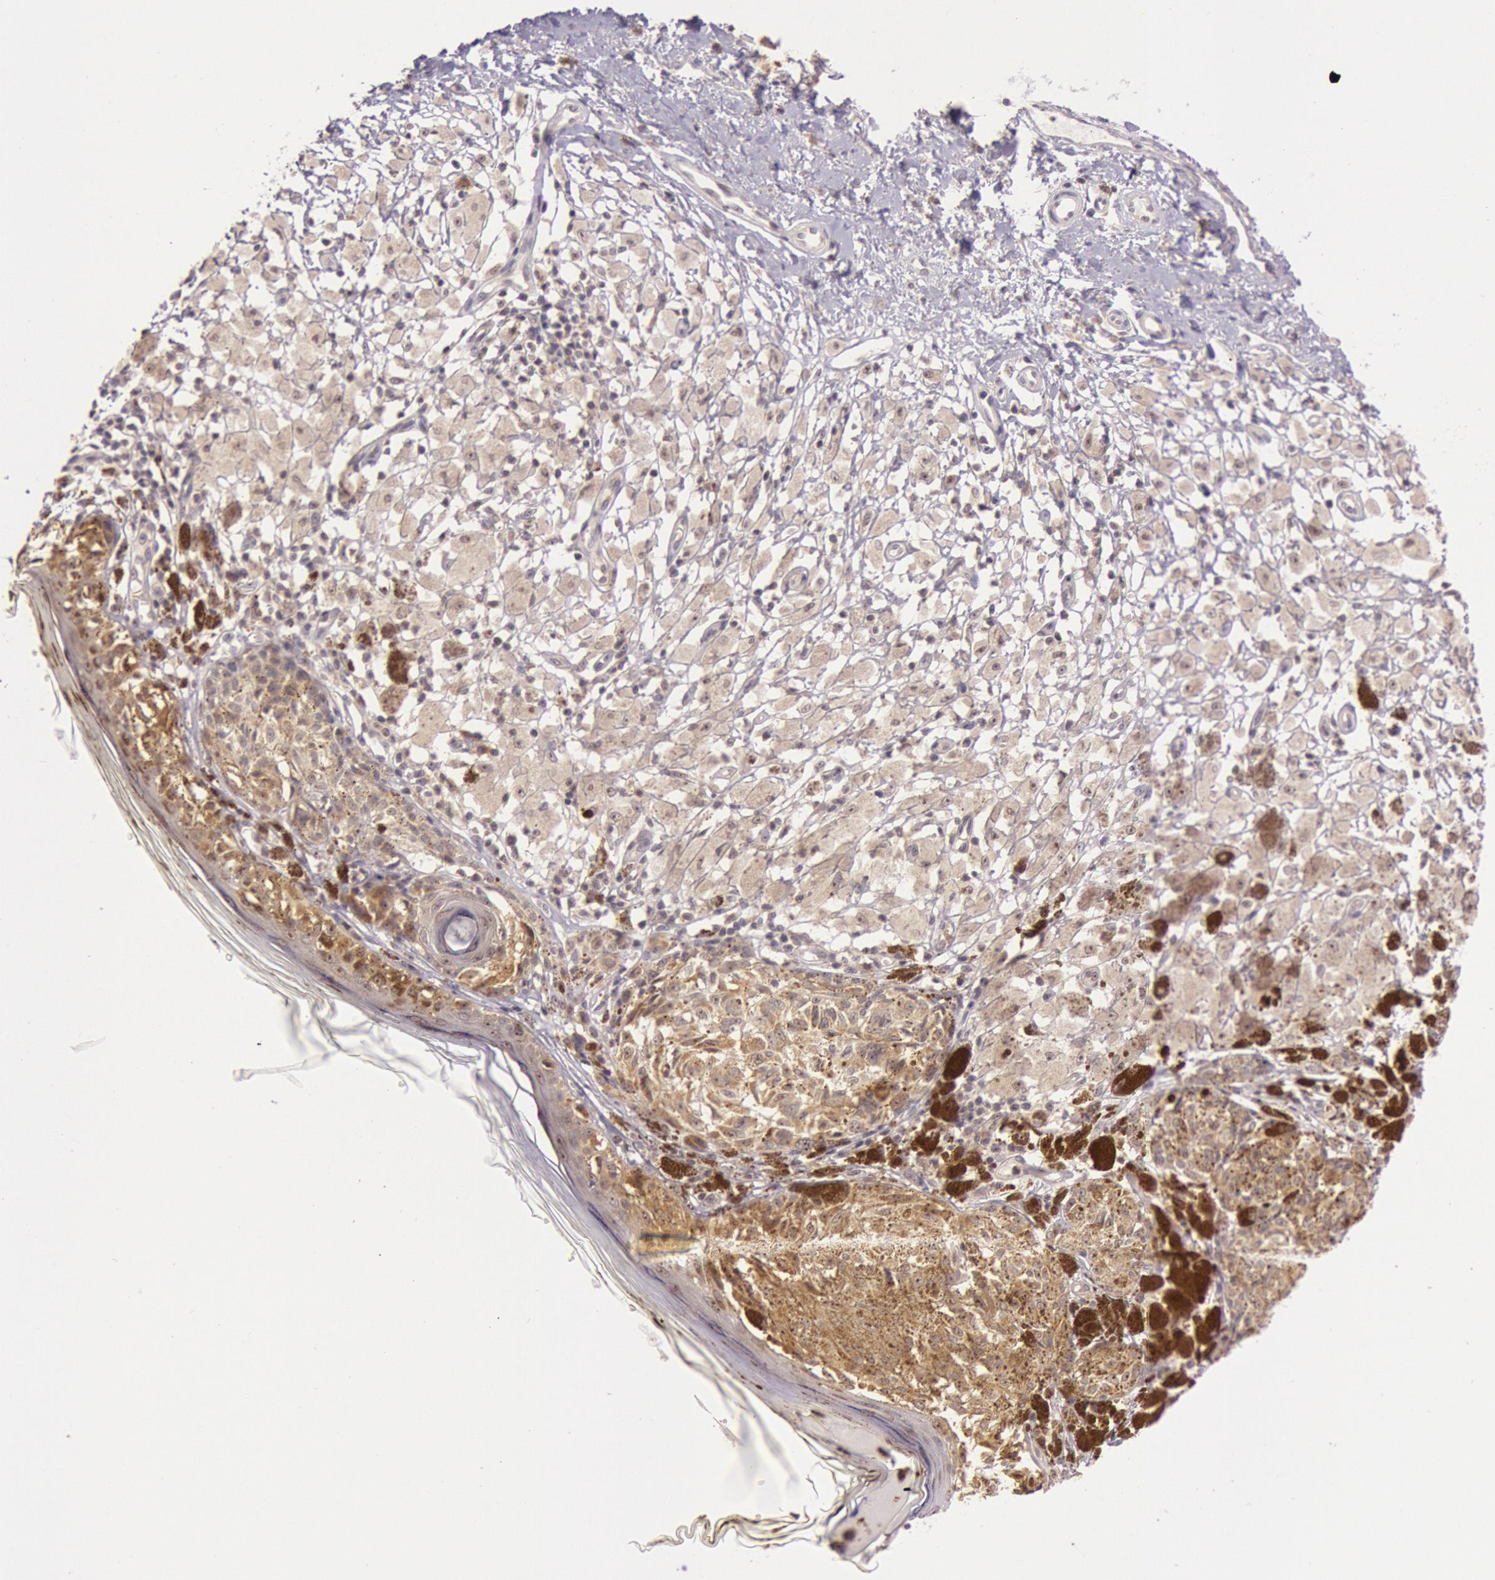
{"staining": {"intensity": "moderate", "quantity": ">75%", "location": "cytoplasmic/membranous,nuclear"}, "tissue": "melanoma", "cell_type": "Tumor cells", "image_type": "cancer", "snomed": [{"axis": "morphology", "description": "Malignant melanoma, NOS"}, {"axis": "topography", "description": "Skin"}], "caption": "Protein staining of malignant melanoma tissue demonstrates moderate cytoplasmic/membranous and nuclear positivity in about >75% of tumor cells.", "gene": "CDK16", "patient": {"sex": "male", "age": 88}}